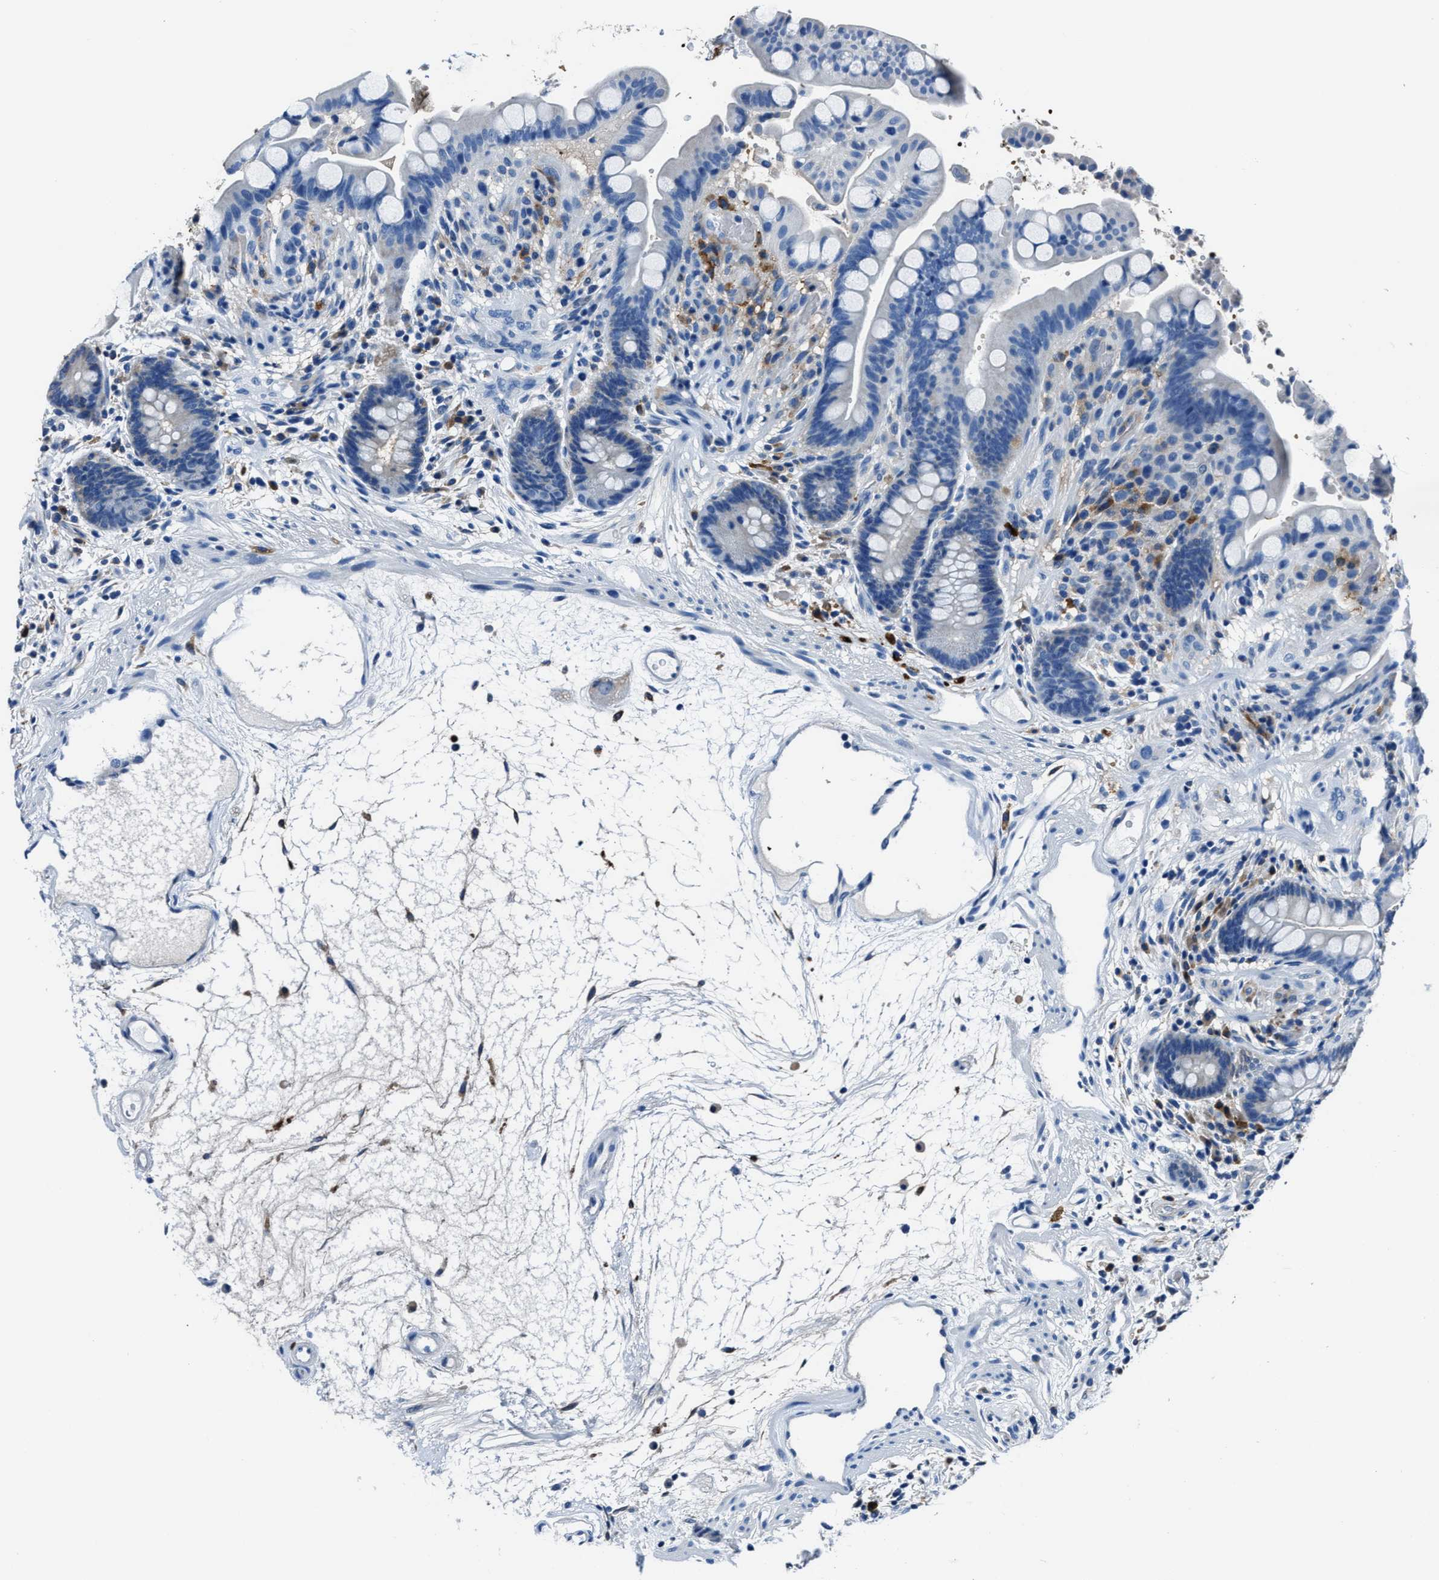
{"staining": {"intensity": "negative", "quantity": "none", "location": "none"}, "tissue": "colon", "cell_type": "Endothelial cells", "image_type": "normal", "snomed": [{"axis": "morphology", "description": "Normal tissue, NOS"}, {"axis": "topography", "description": "Colon"}], "caption": "A histopathology image of colon stained for a protein displays no brown staining in endothelial cells. (DAB IHC visualized using brightfield microscopy, high magnification).", "gene": "FTL", "patient": {"sex": "male", "age": 73}}